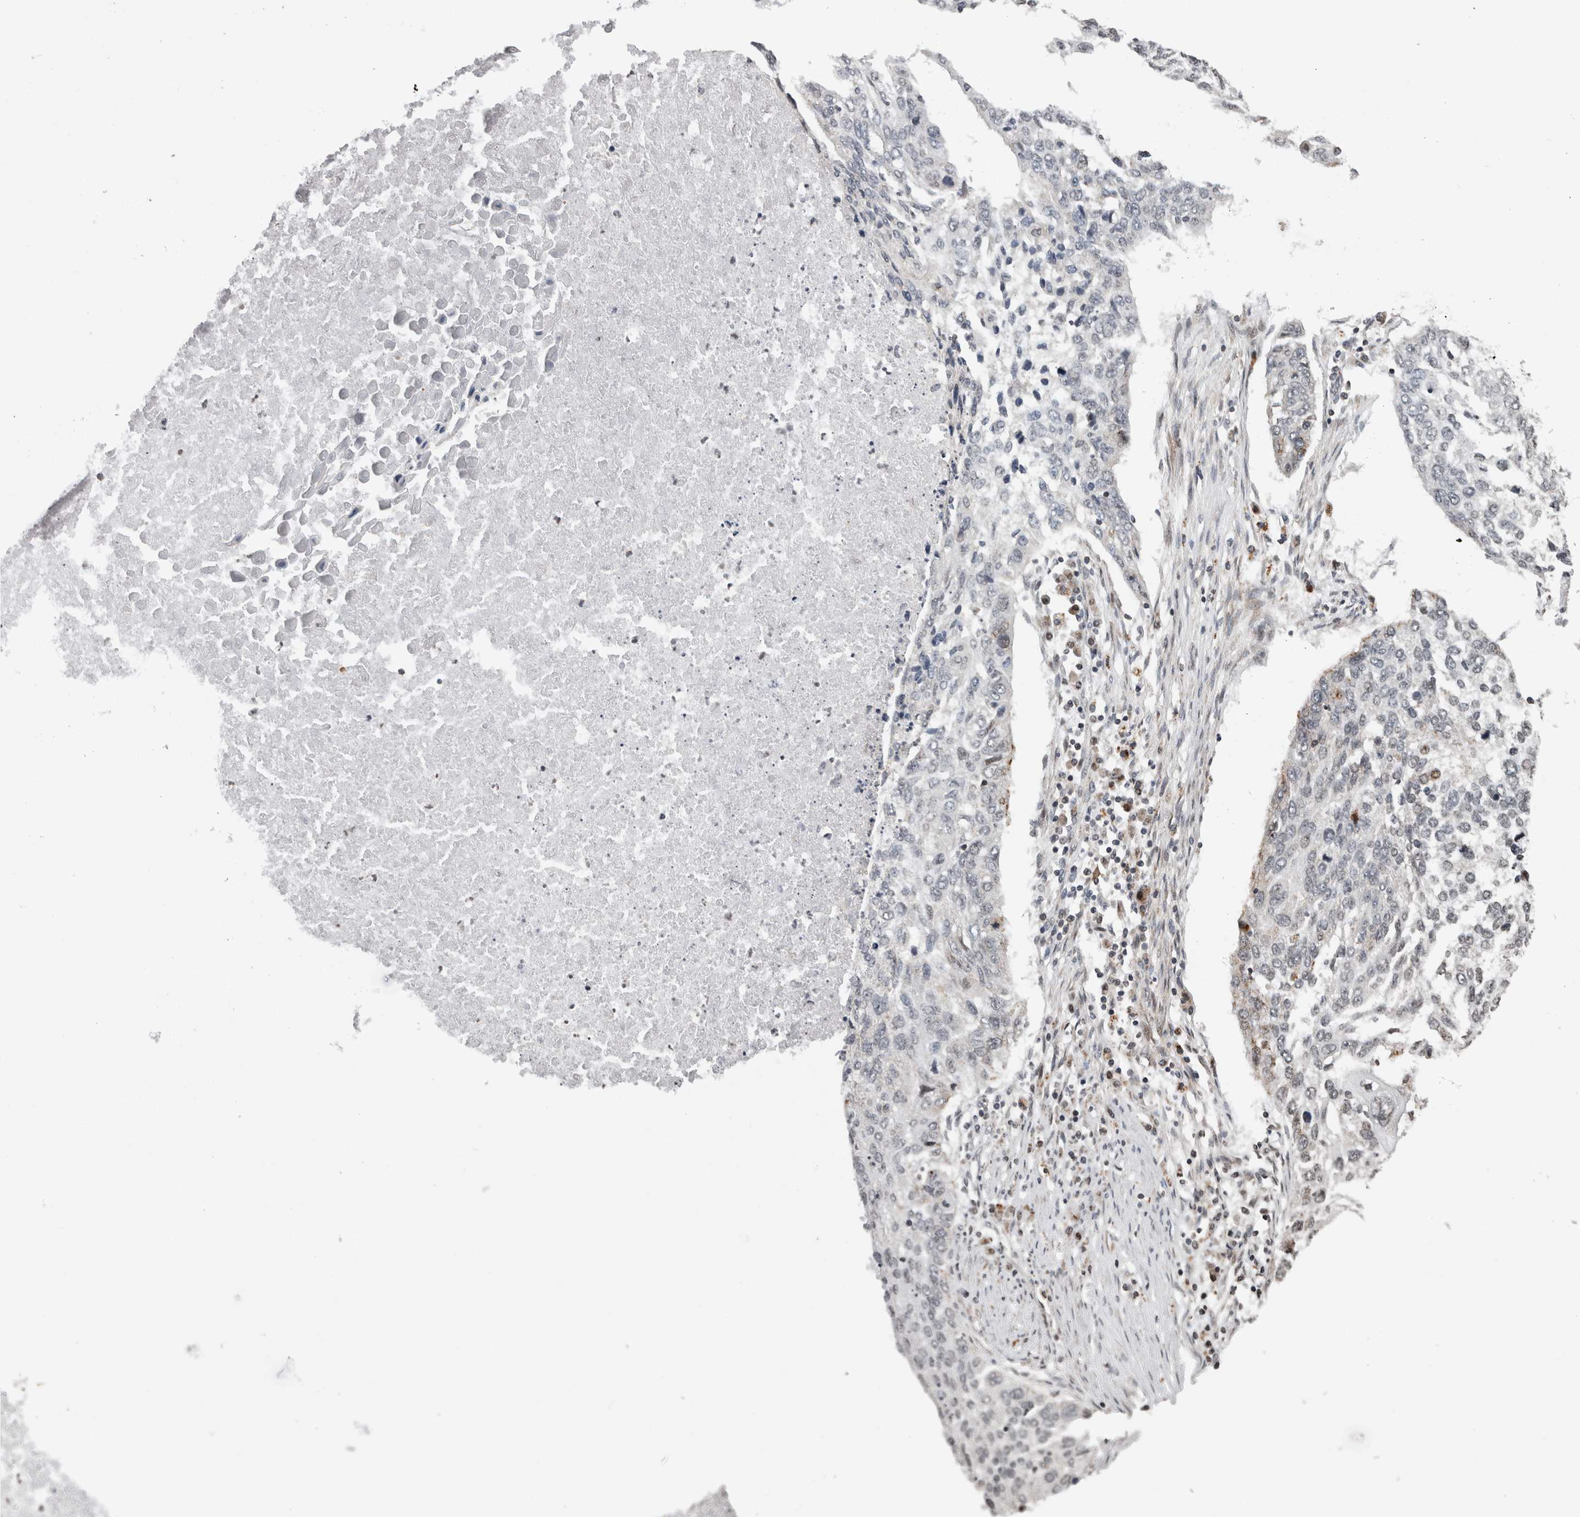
{"staining": {"intensity": "weak", "quantity": "<25%", "location": "nuclear"}, "tissue": "lung cancer", "cell_type": "Tumor cells", "image_type": "cancer", "snomed": [{"axis": "morphology", "description": "Squamous cell carcinoma, NOS"}, {"axis": "topography", "description": "Lung"}], "caption": "Photomicrograph shows no significant protein staining in tumor cells of lung squamous cell carcinoma.", "gene": "ZBTB11", "patient": {"sex": "female", "age": 63}}